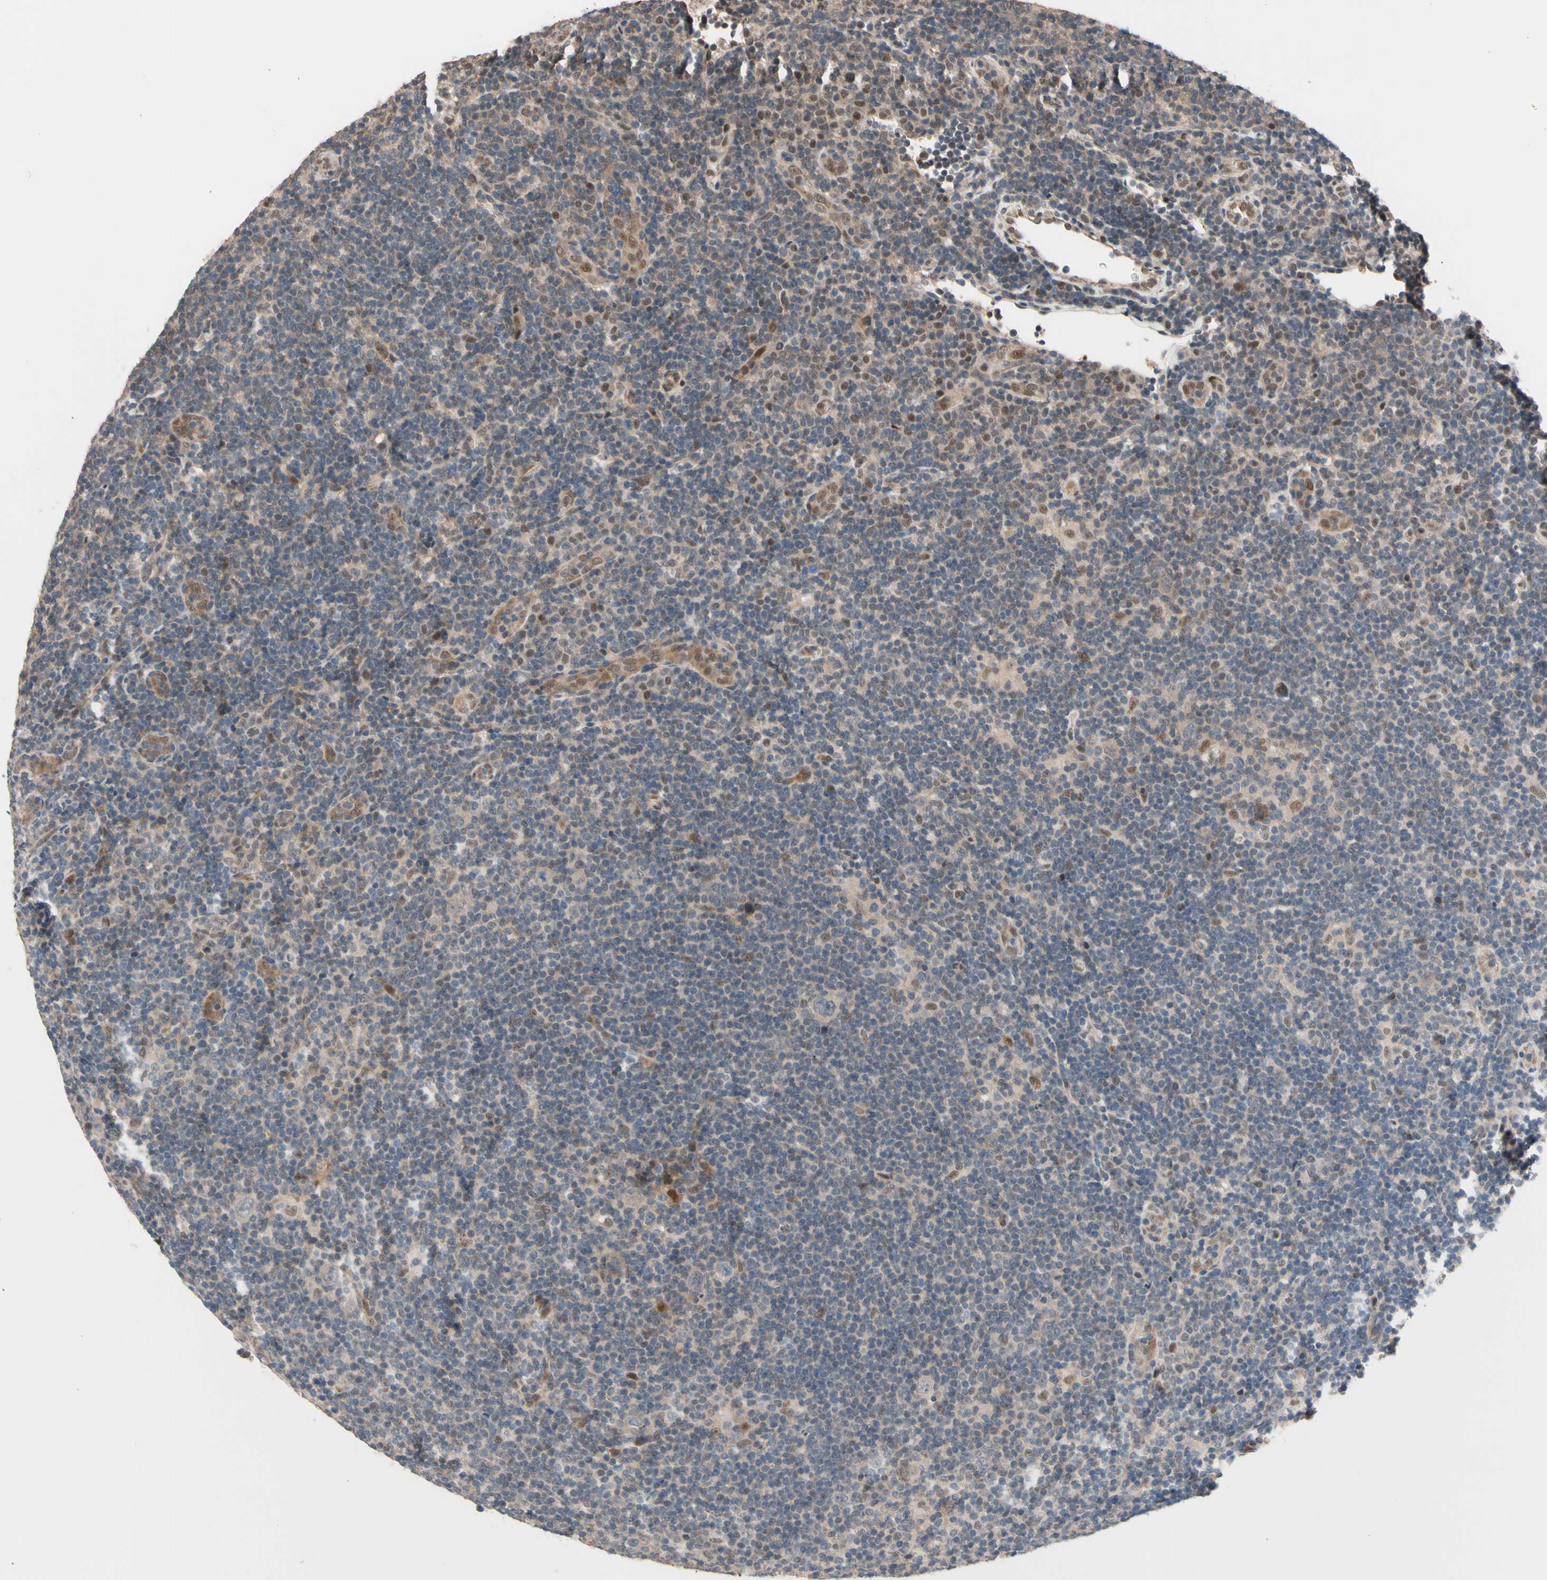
{"staining": {"intensity": "moderate", "quantity": ">75%", "location": "cytoplasmic/membranous"}, "tissue": "lymphoma", "cell_type": "Tumor cells", "image_type": "cancer", "snomed": [{"axis": "morphology", "description": "Hodgkin's disease, NOS"}, {"axis": "topography", "description": "Lymph node"}], "caption": "Moderate cytoplasmic/membranous staining is identified in approximately >75% of tumor cells in lymphoma.", "gene": "NGEF", "patient": {"sex": "female", "age": 57}}